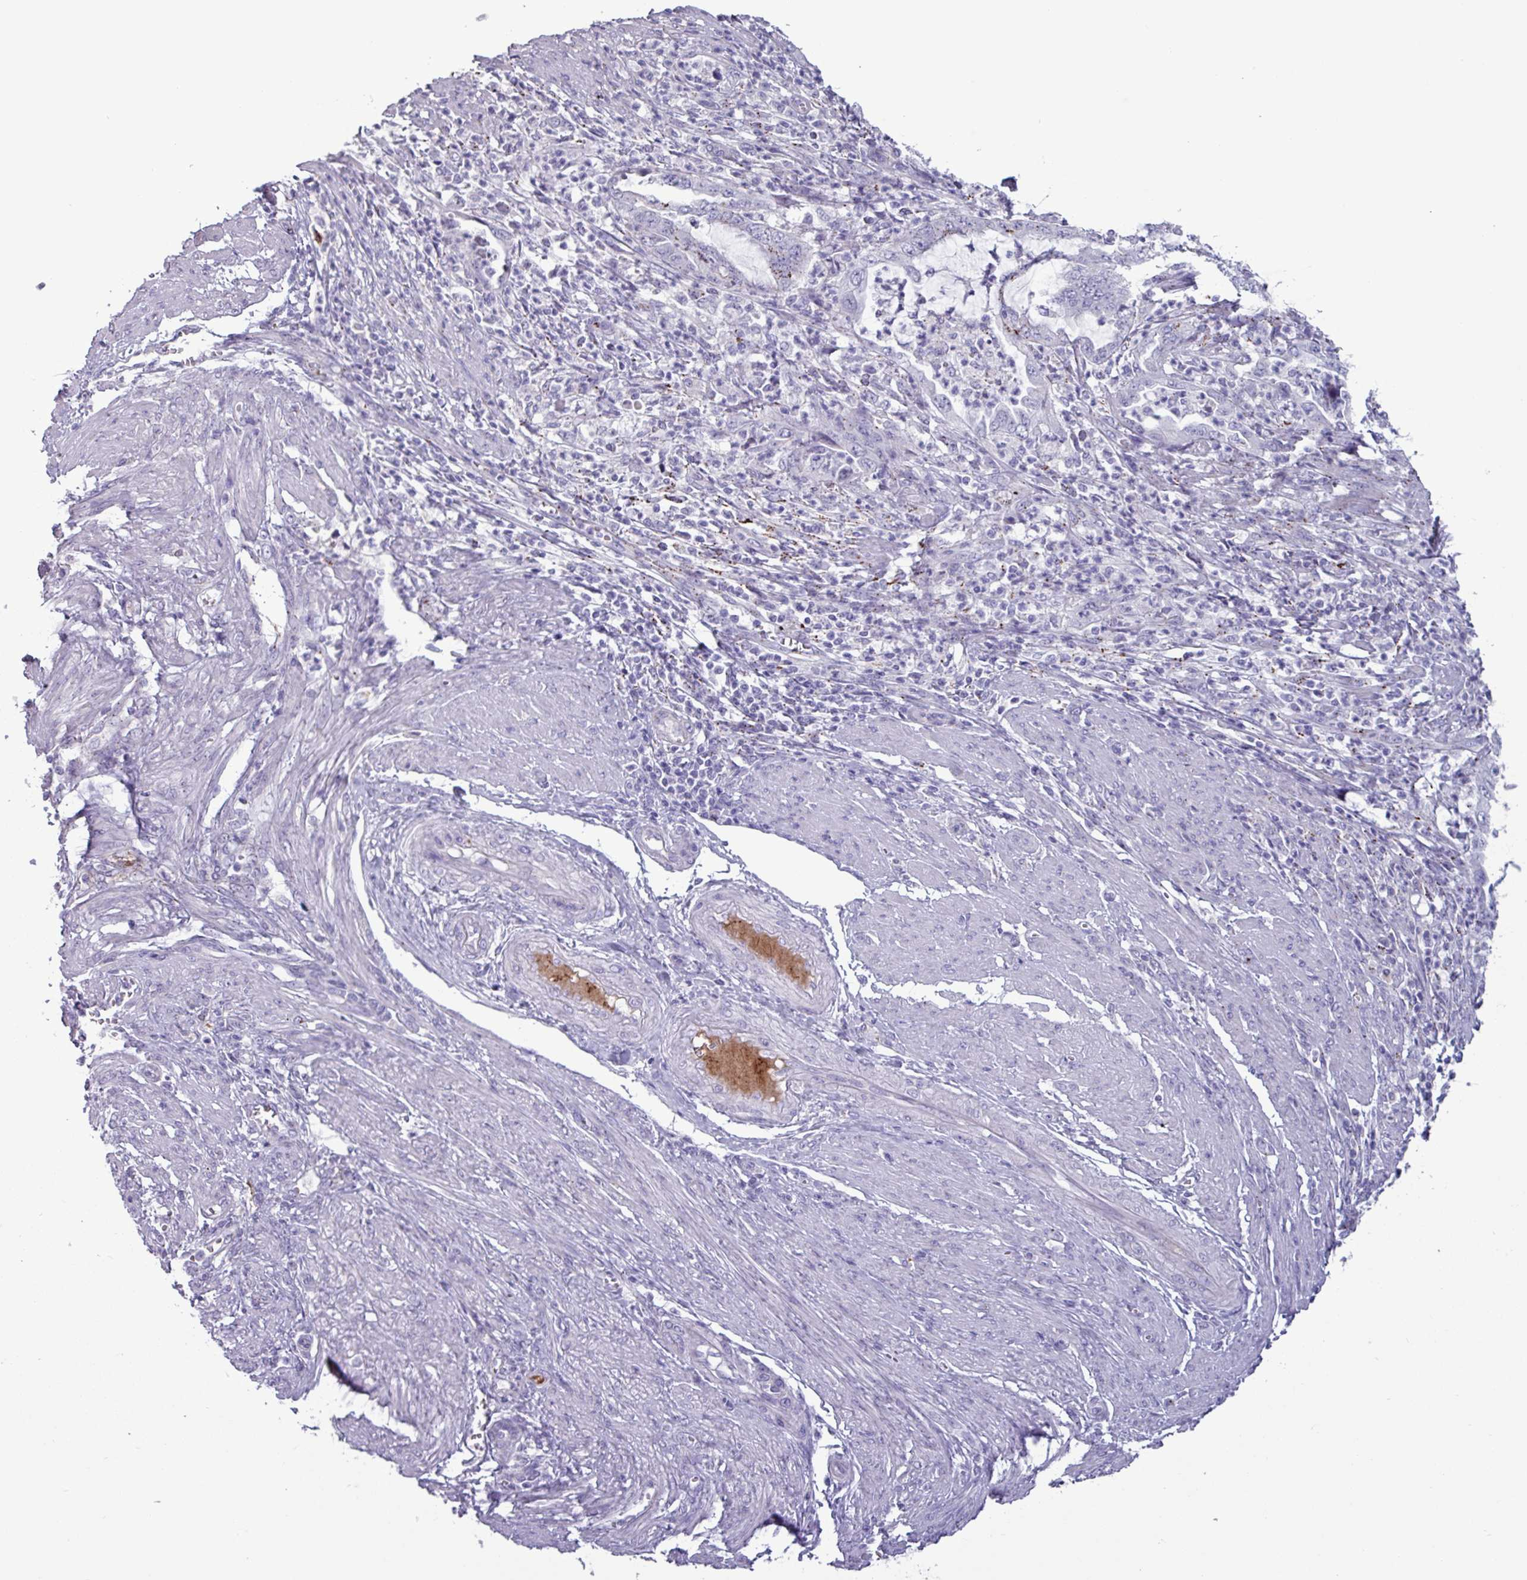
{"staining": {"intensity": "moderate", "quantity": "<25%", "location": "cytoplasmic/membranous"}, "tissue": "endometrial cancer", "cell_type": "Tumor cells", "image_type": "cancer", "snomed": [{"axis": "morphology", "description": "Adenocarcinoma, NOS"}, {"axis": "topography", "description": "Endometrium"}], "caption": "Endometrial adenocarcinoma tissue displays moderate cytoplasmic/membranous positivity in about <25% of tumor cells", "gene": "PLIN2", "patient": {"sex": "female", "age": 51}}